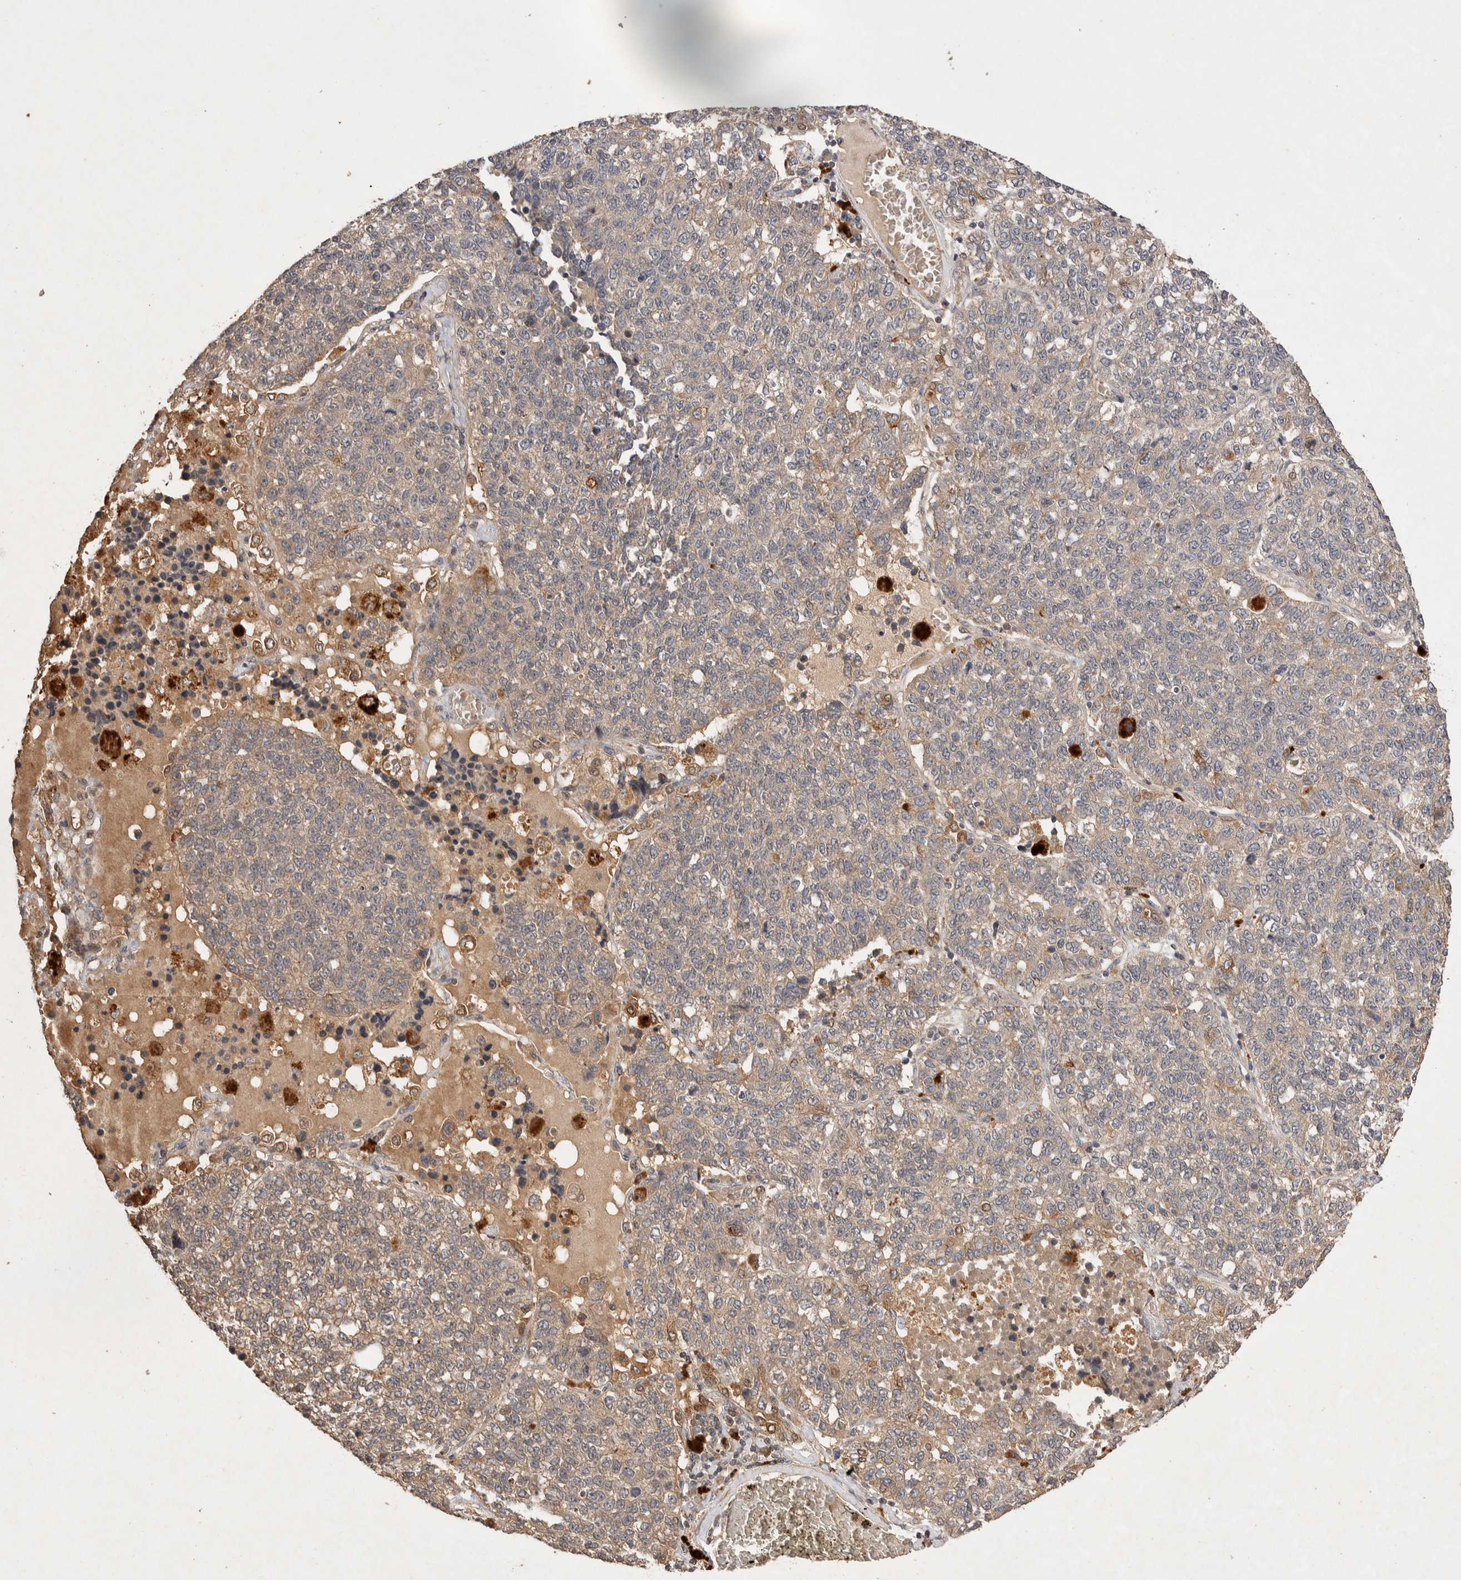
{"staining": {"intensity": "negative", "quantity": "none", "location": "none"}, "tissue": "lung cancer", "cell_type": "Tumor cells", "image_type": "cancer", "snomed": [{"axis": "morphology", "description": "Adenocarcinoma, NOS"}, {"axis": "topography", "description": "Lung"}], "caption": "Photomicrograph shows no significant protein positivity in tumor cells of lung cancer. (DAB IHC with hematoxylin counter stain).", "gene": "NSMAF", "patient": {"sex": "male", "age": 49}}